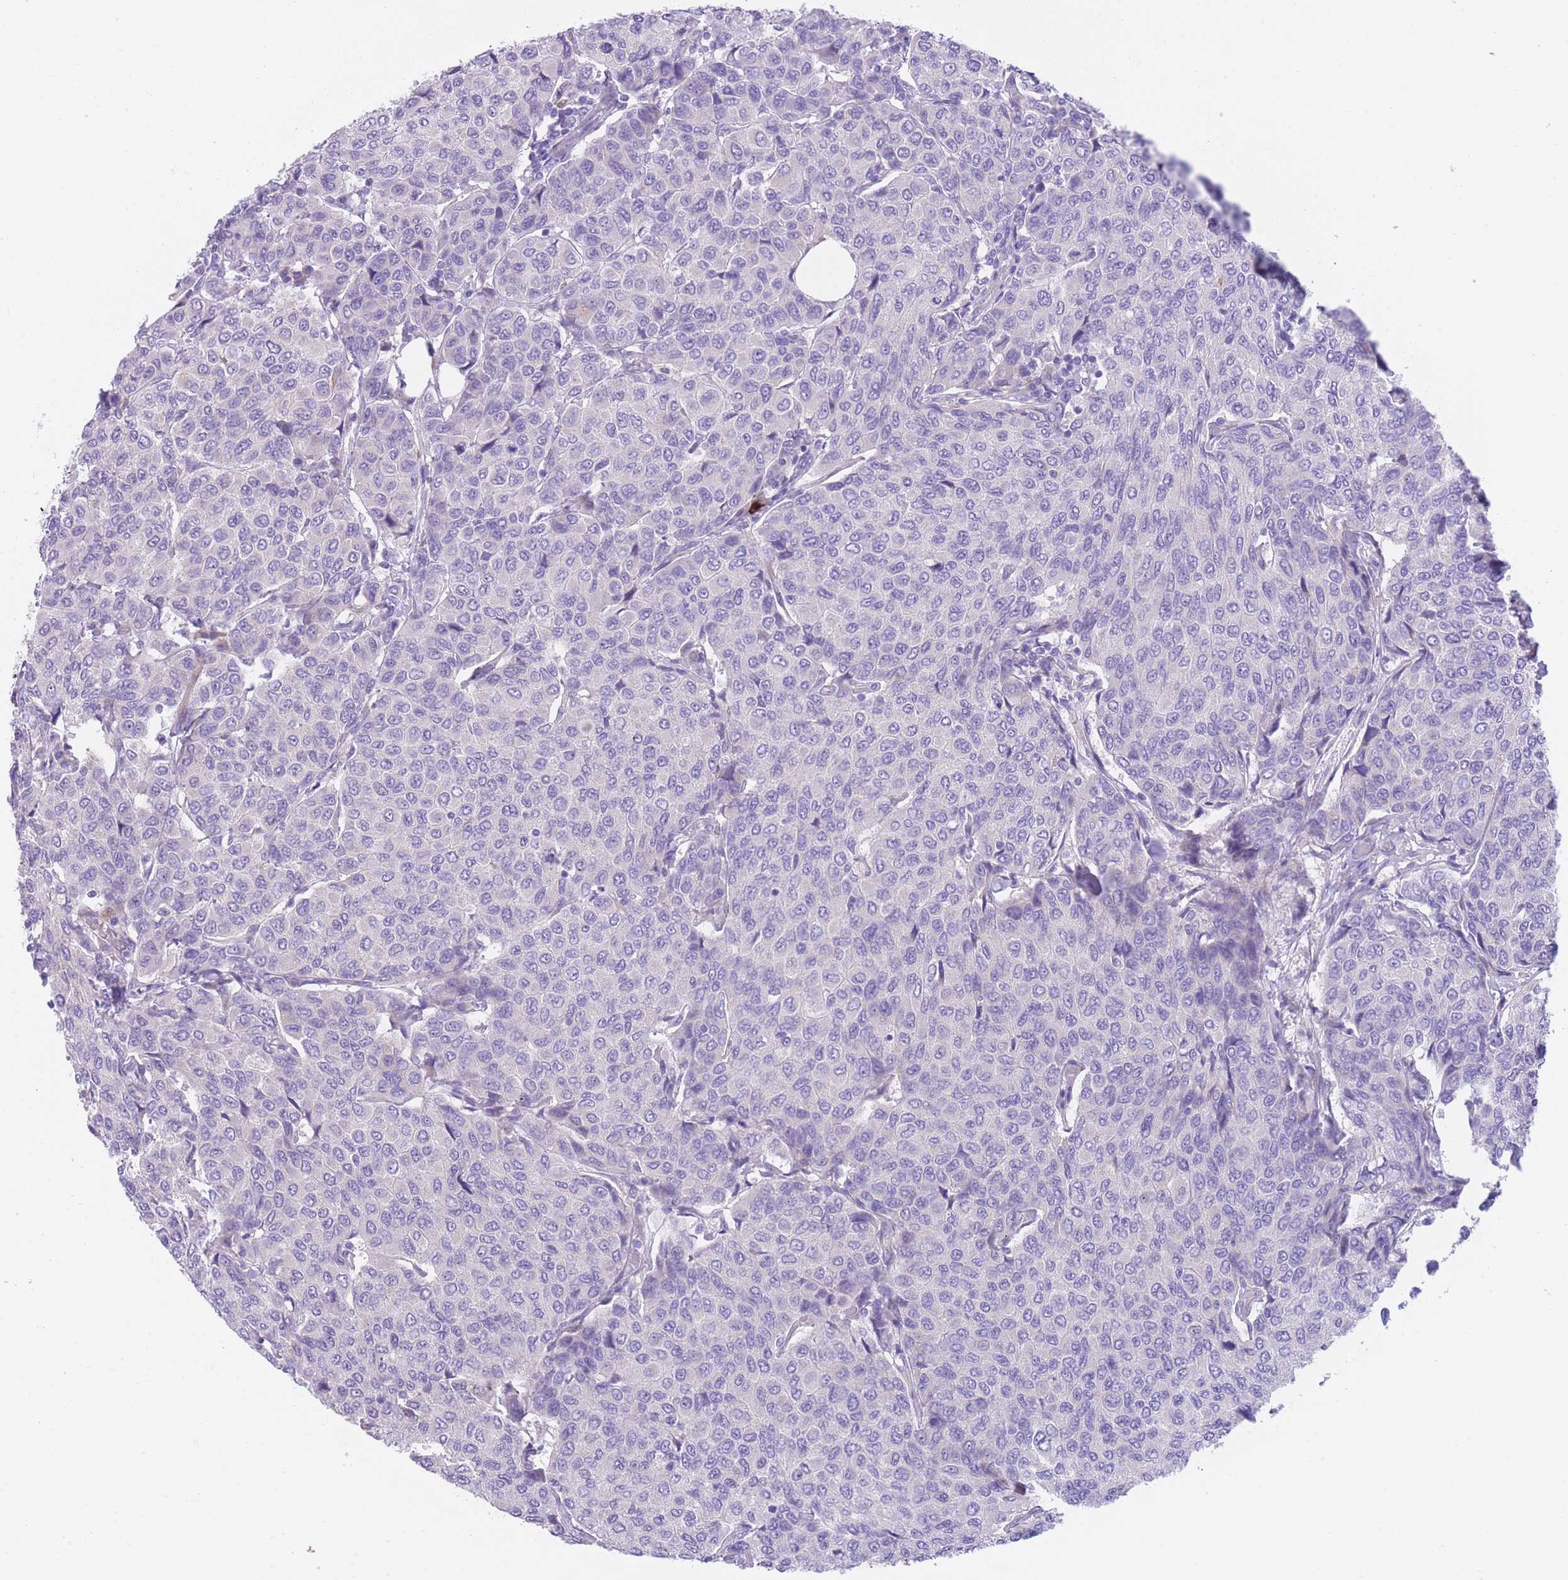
{"staining": {"intensity": "negative", "quantity": "none", "location": "none"}, "tissue": "breast cancer", "cell_type": "Tumor cells", "image_type": "cancer", "snomed": [{"axis": "morphology", "description": "Duct carcinoma"}, {"axis": "topography", "description": "Breast"}], "caption": "High magnification brightfield microscopy of breast cancer stained with DAB (3,3'-diaminobenzidine) (brown) and counterstained with hematoxylin (blue): tumor cells show no significant staining.", "gene": "QTRT1", "patient": {"sex": "female", "age": 55}}